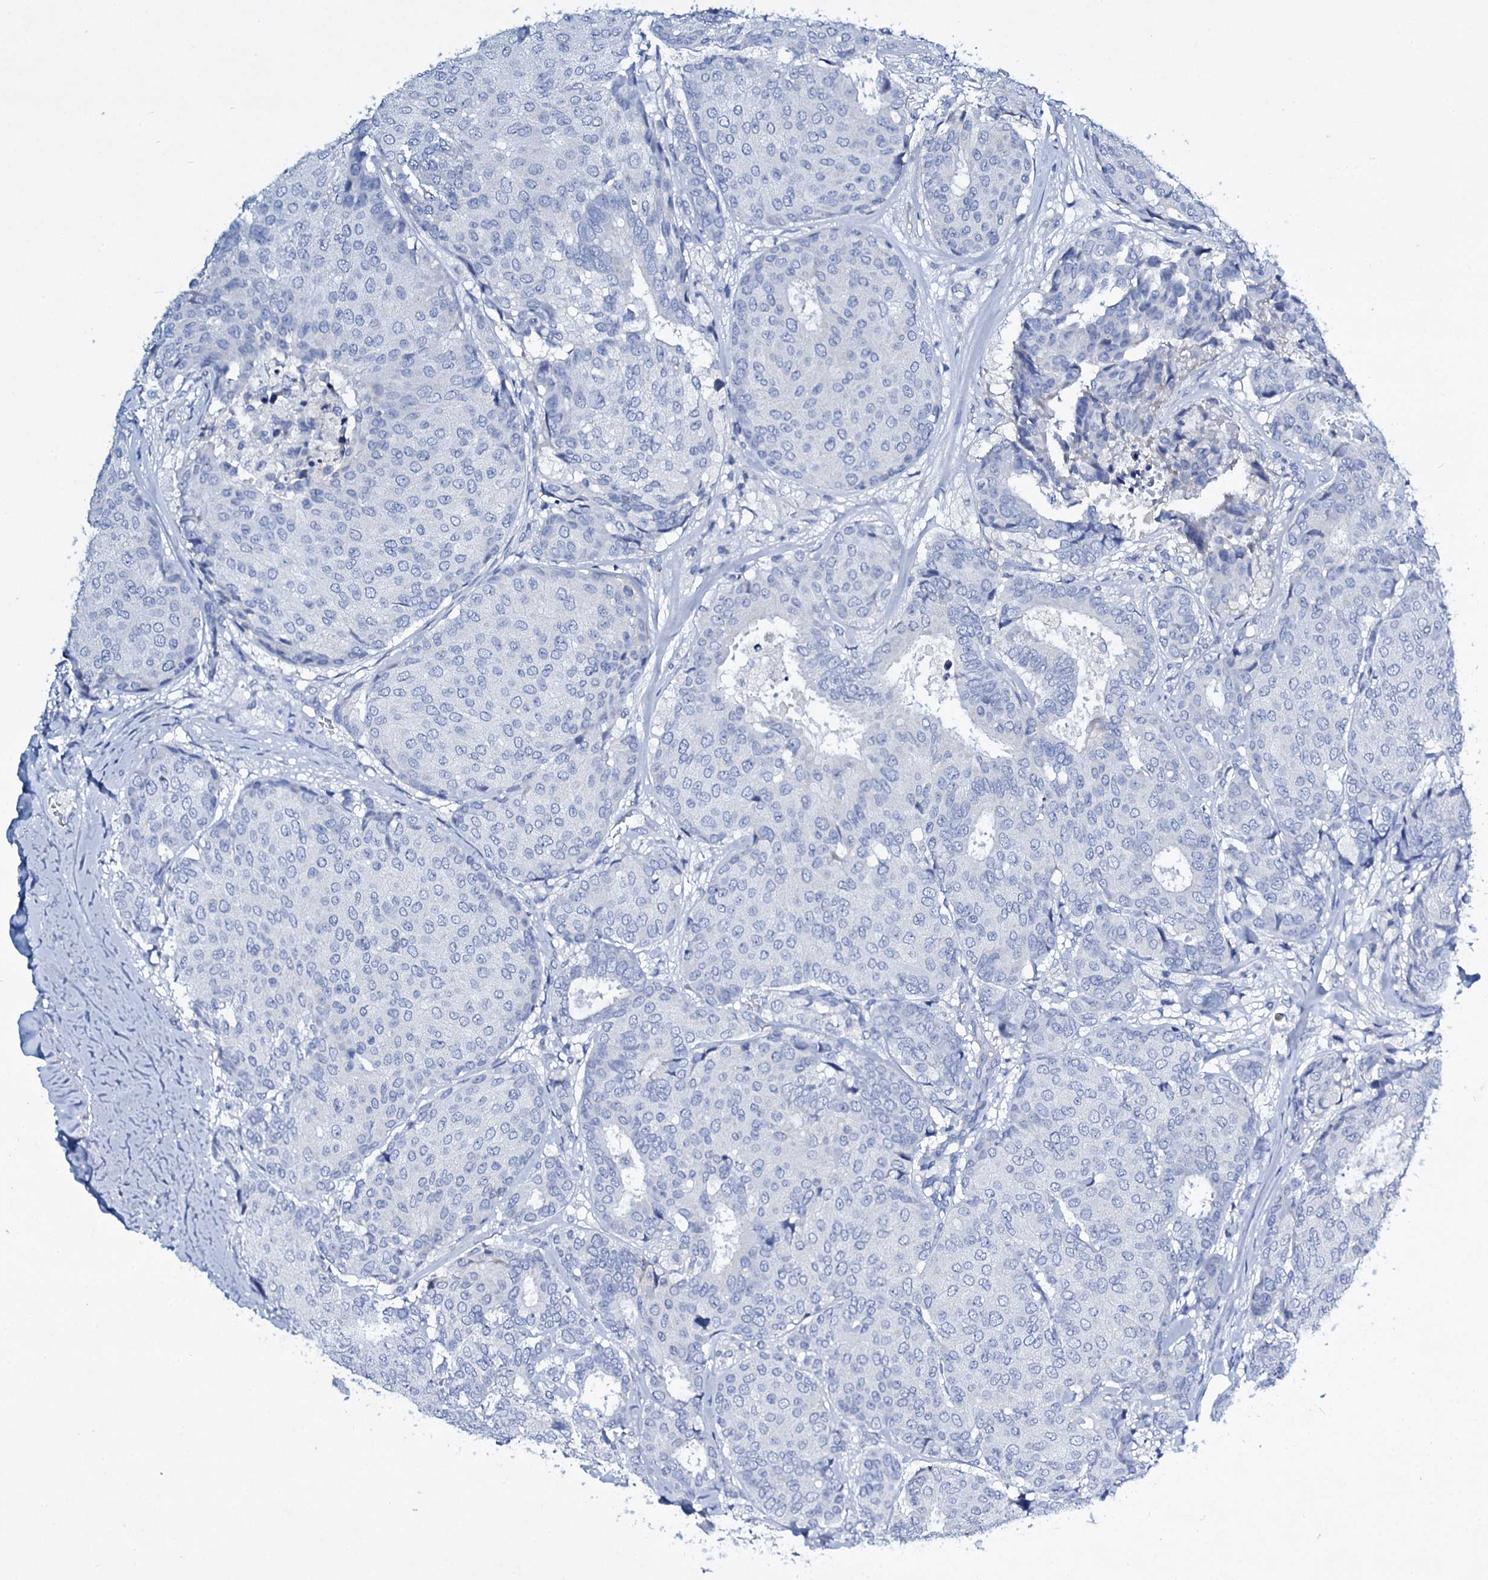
{"staining": {"intensity": "negative", "quantity": "none", "location": "none"}, "tissue": "breast cancer", "cell_type": "Tumor cells", "image_type": "cancer", "snomed": [{"axis": "morphology", "description": "Duct carcinoma"}, {"axis": "topography", "description": "Breast"}], "caption": "A micrograph of breast cancer stained for a protein shows no brown staining in tumor cells.", "gene": "TPGS2", "patient": {"sex": "female", "age": 75}}